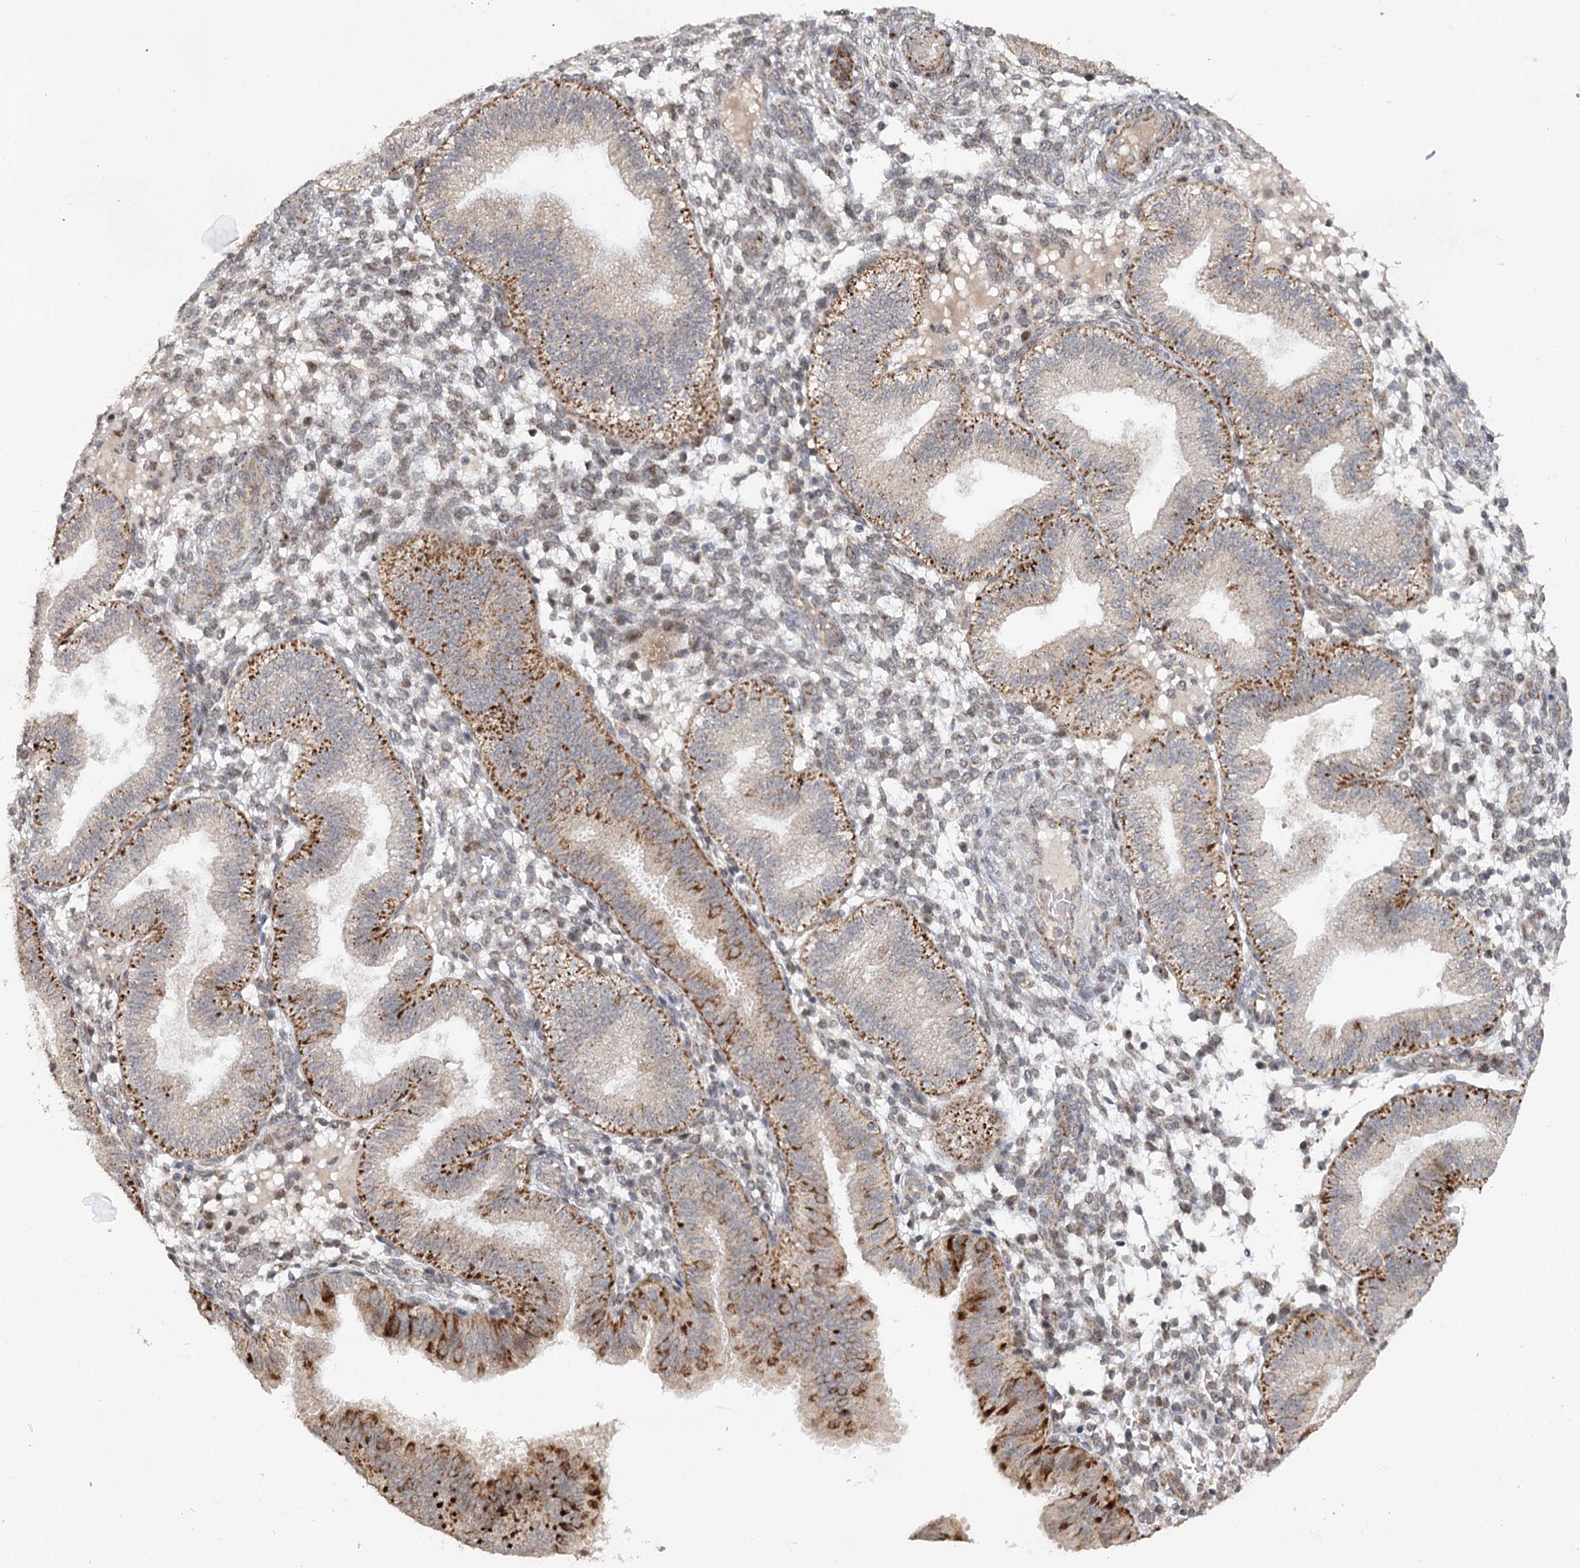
{"staining": {"intensity": "negative", "quantity": "none", "location": "none"}, "tissue": "endometrium", "cell_type": "Cells in endometrial stroma", "image_type": "normal", "snomed": [{"axis": "morphology", "description": "Normal tissue, NOS"}, {"axis": "topography", "description": "Endometrium"}], "caption": "This is a image of immunohistochemistry (IHC) staining of unremarkable endometrium, which shows no expression in cells in endometrial stroma. Nuclei are stained in blue.", "gene": "ZNRF3", "patient": {"sex": "female", "age": 39}}